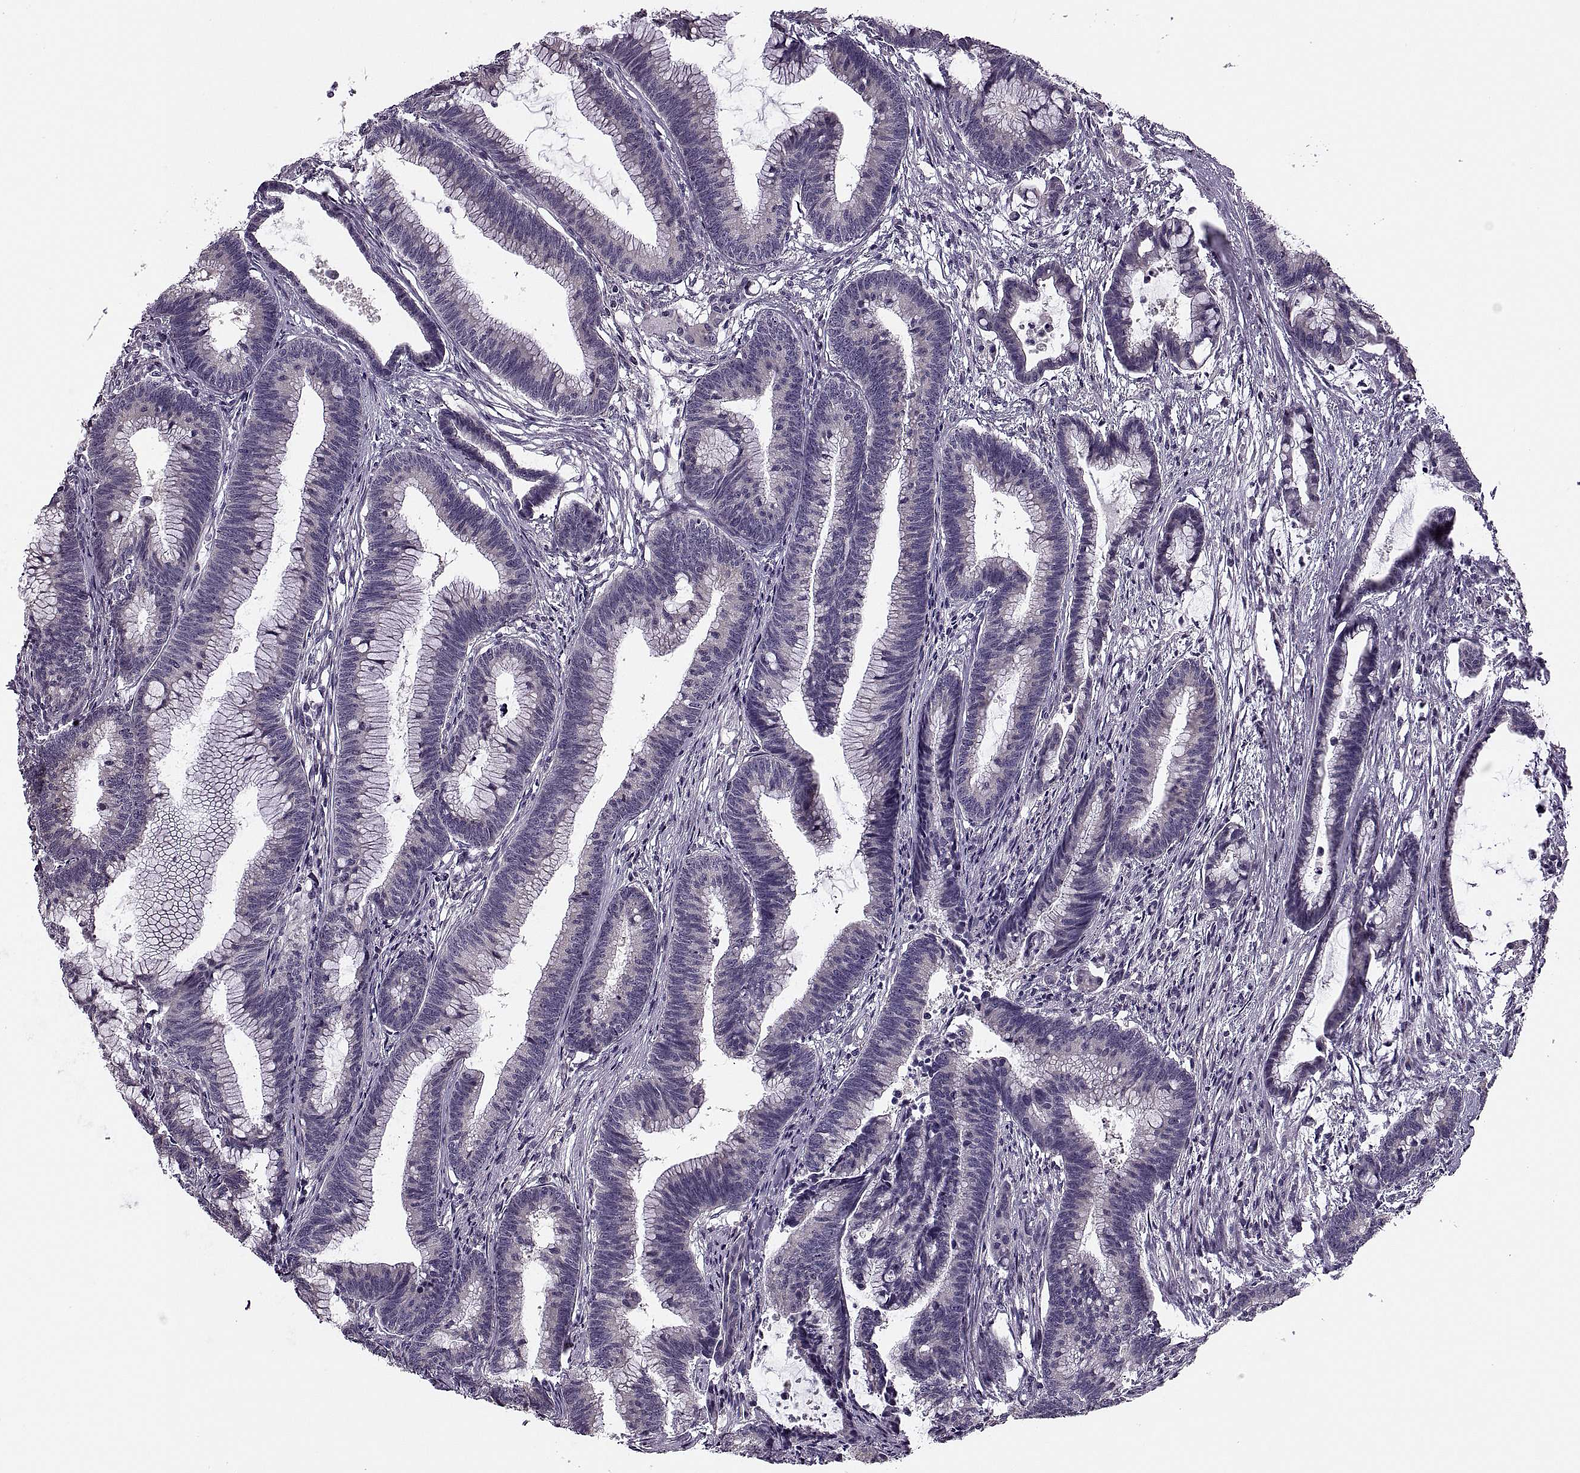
{"staining": {"intensity": "negative", "quantity": "none", "location": "none"}, "tissue": "colorectal cancer", "cell_type": "Tumor cells", "image_type": "cancer", "snomed": [{"axis": "morphology", "description": "Adenocarcinoma, NOS"}, {"axis": "topography", "description": "Colon"}], "caption": "Immunohistochemistry (IHC) of colorectal adenocarcinoma exhibits no positivity in tumor cells. (DAB (3,3'-diaminobenzidine) immunohistochemistry visualized using brightfield microscopy, high magnification).", "gene": "PRSS54", "patient": {"sex": "female", "age": 78}}